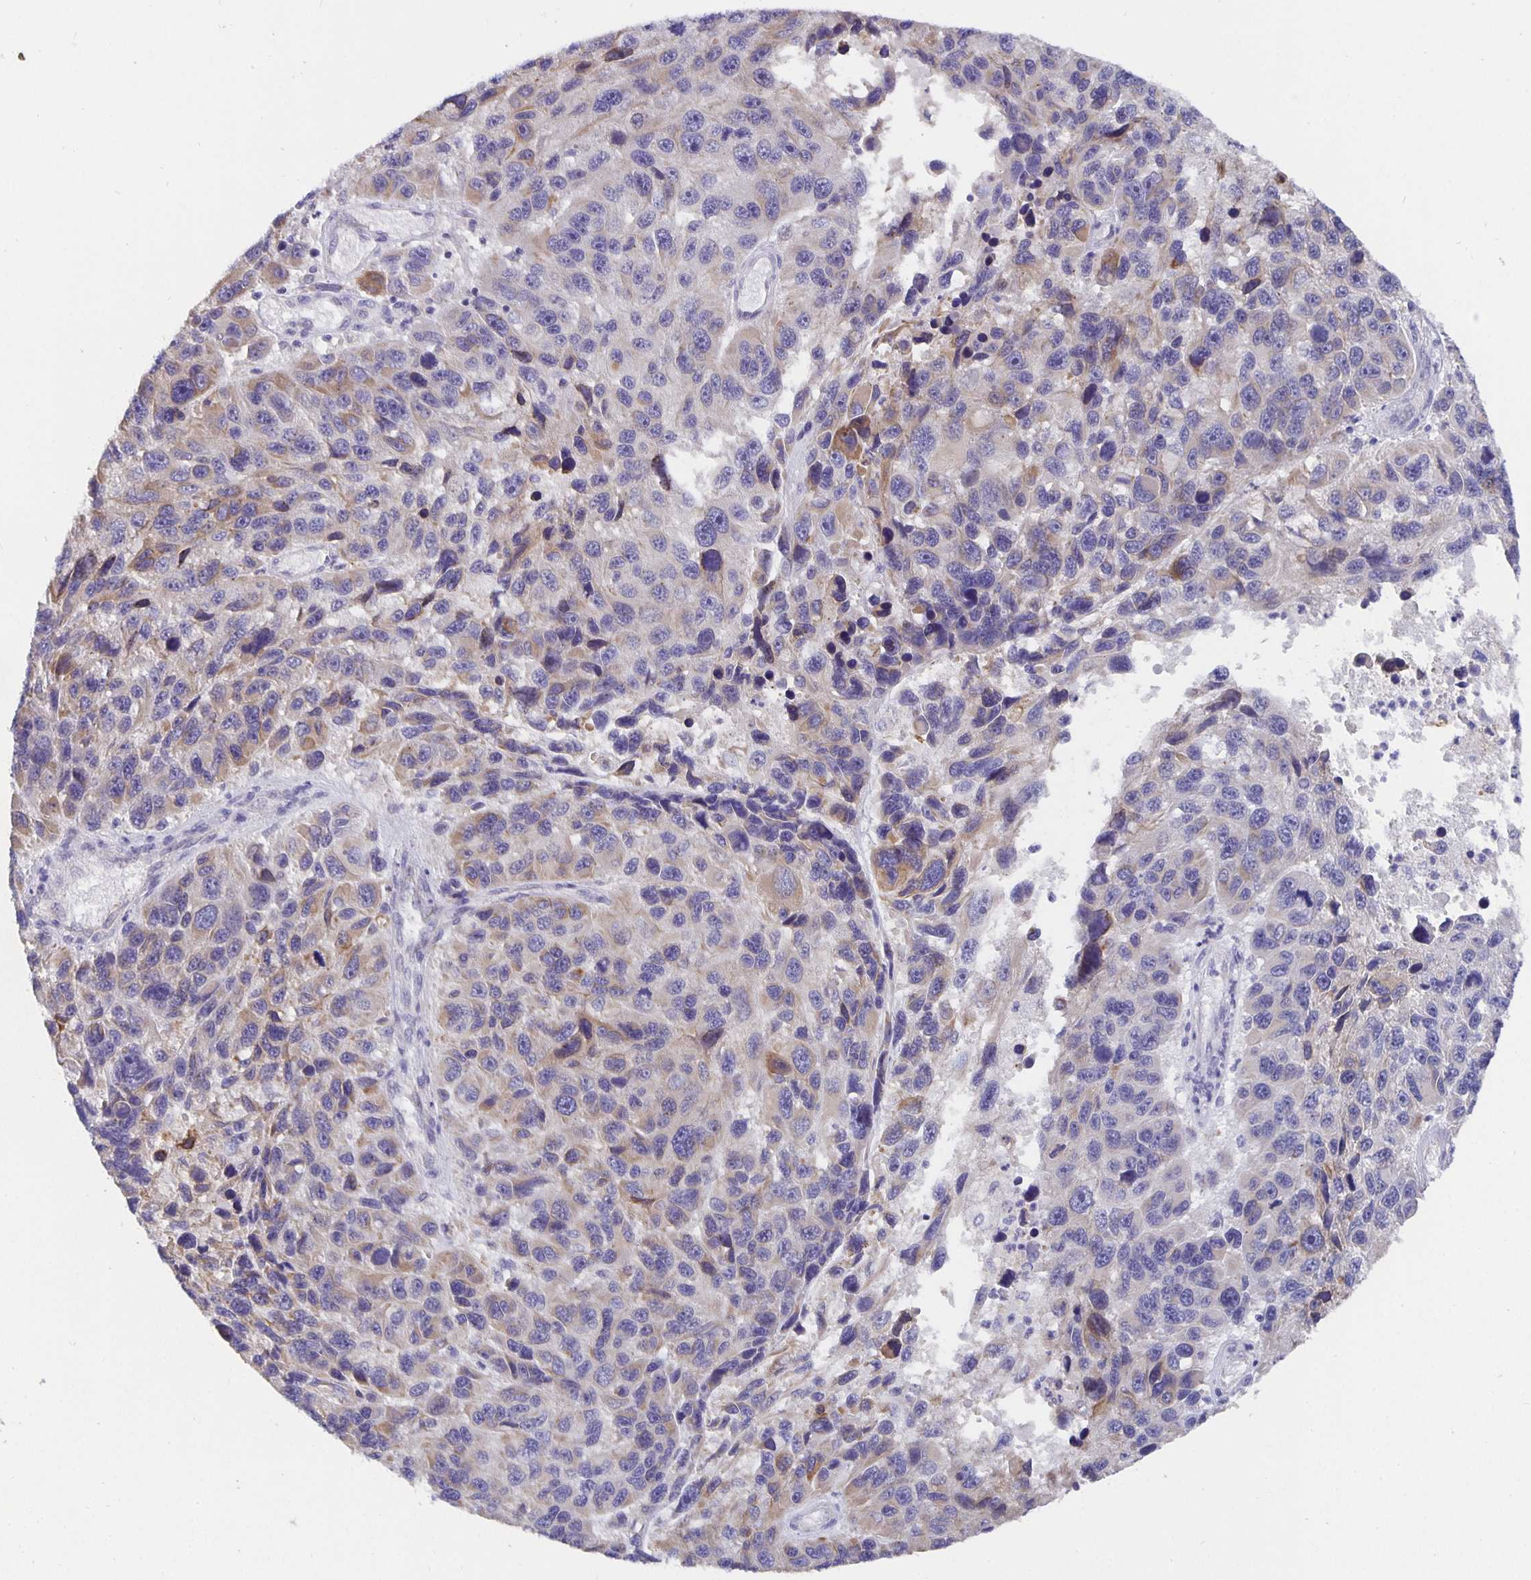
{"staining": {"intensity": "weak", "quantity": "25%-75%", "location": "cytoplasmic/membranous"}, "tissue": "melanoma", "cell_type": "Tumor cells", "image_type": "cancer", "snomed": [{"axis": "morphology", "description": "Malignant melanoma, NOS"}, {"axis": "topography", "description": "Skin"}], "caption": "Weak cytoplasmic/membranous protein staining is present in approximately 25%-75% of tumor cells in melanoma.", "gene": "CFAP74", "patient": {"sex": "male", "age": 53}}